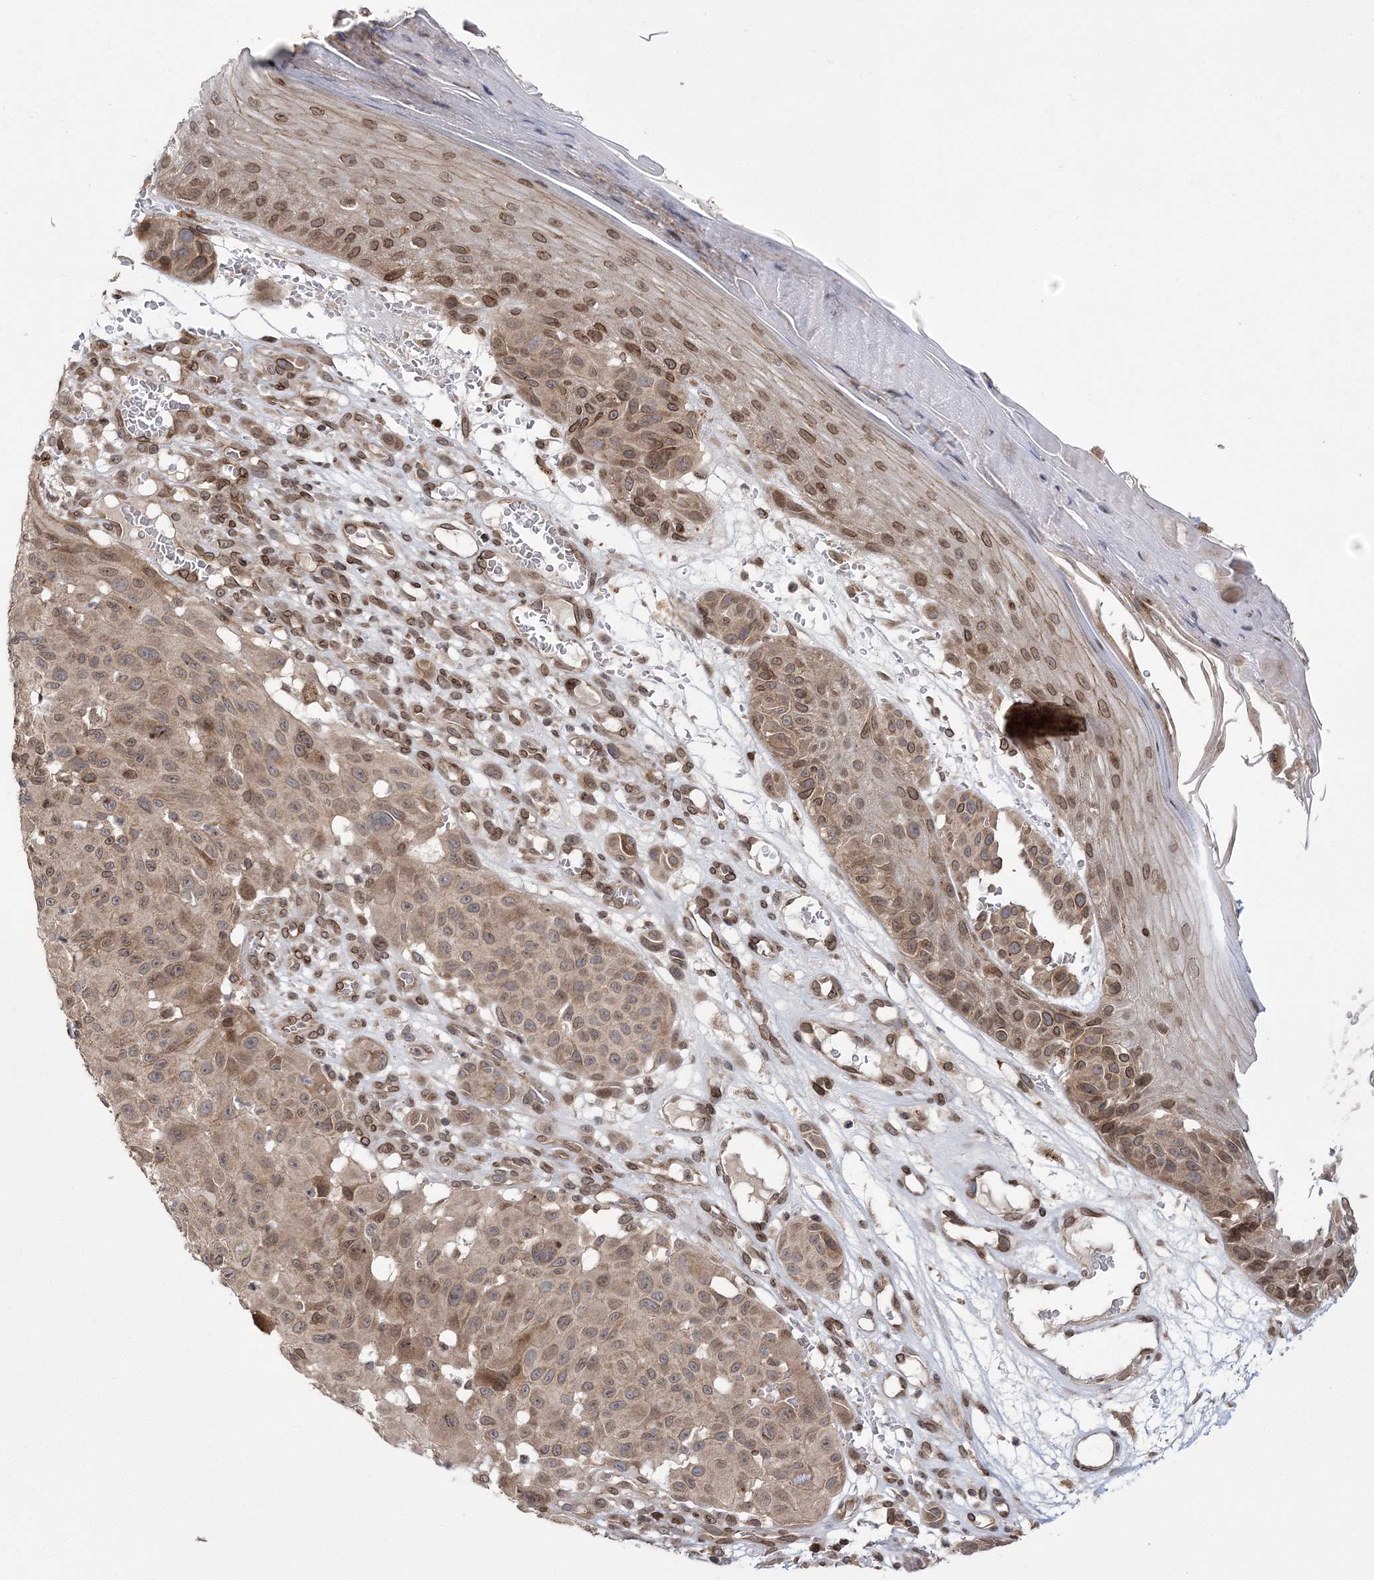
{"staining": {"intensity": "weak", "quantity": ">75%", "location": "cytoplasmic/membranous,nuclear"}, "tissue": "melanoma", "cell_type": "Tumor cells", "image_type": "cancer", "snomed": [{"axis": "morphology", "description": "Malignant melanoma, NOS"}, {"axis": "topography", "description": "Skin"}], "caption": "This histopathology image exhibits immunohistochemistry (IHC) staining of malignant melanoma, with low weak cytoplasmic/membranous and nuclear expression in about >75% of tumor cells.", "gene": "DNAJC27", "patient": {"sex": "male", "age": 83}}